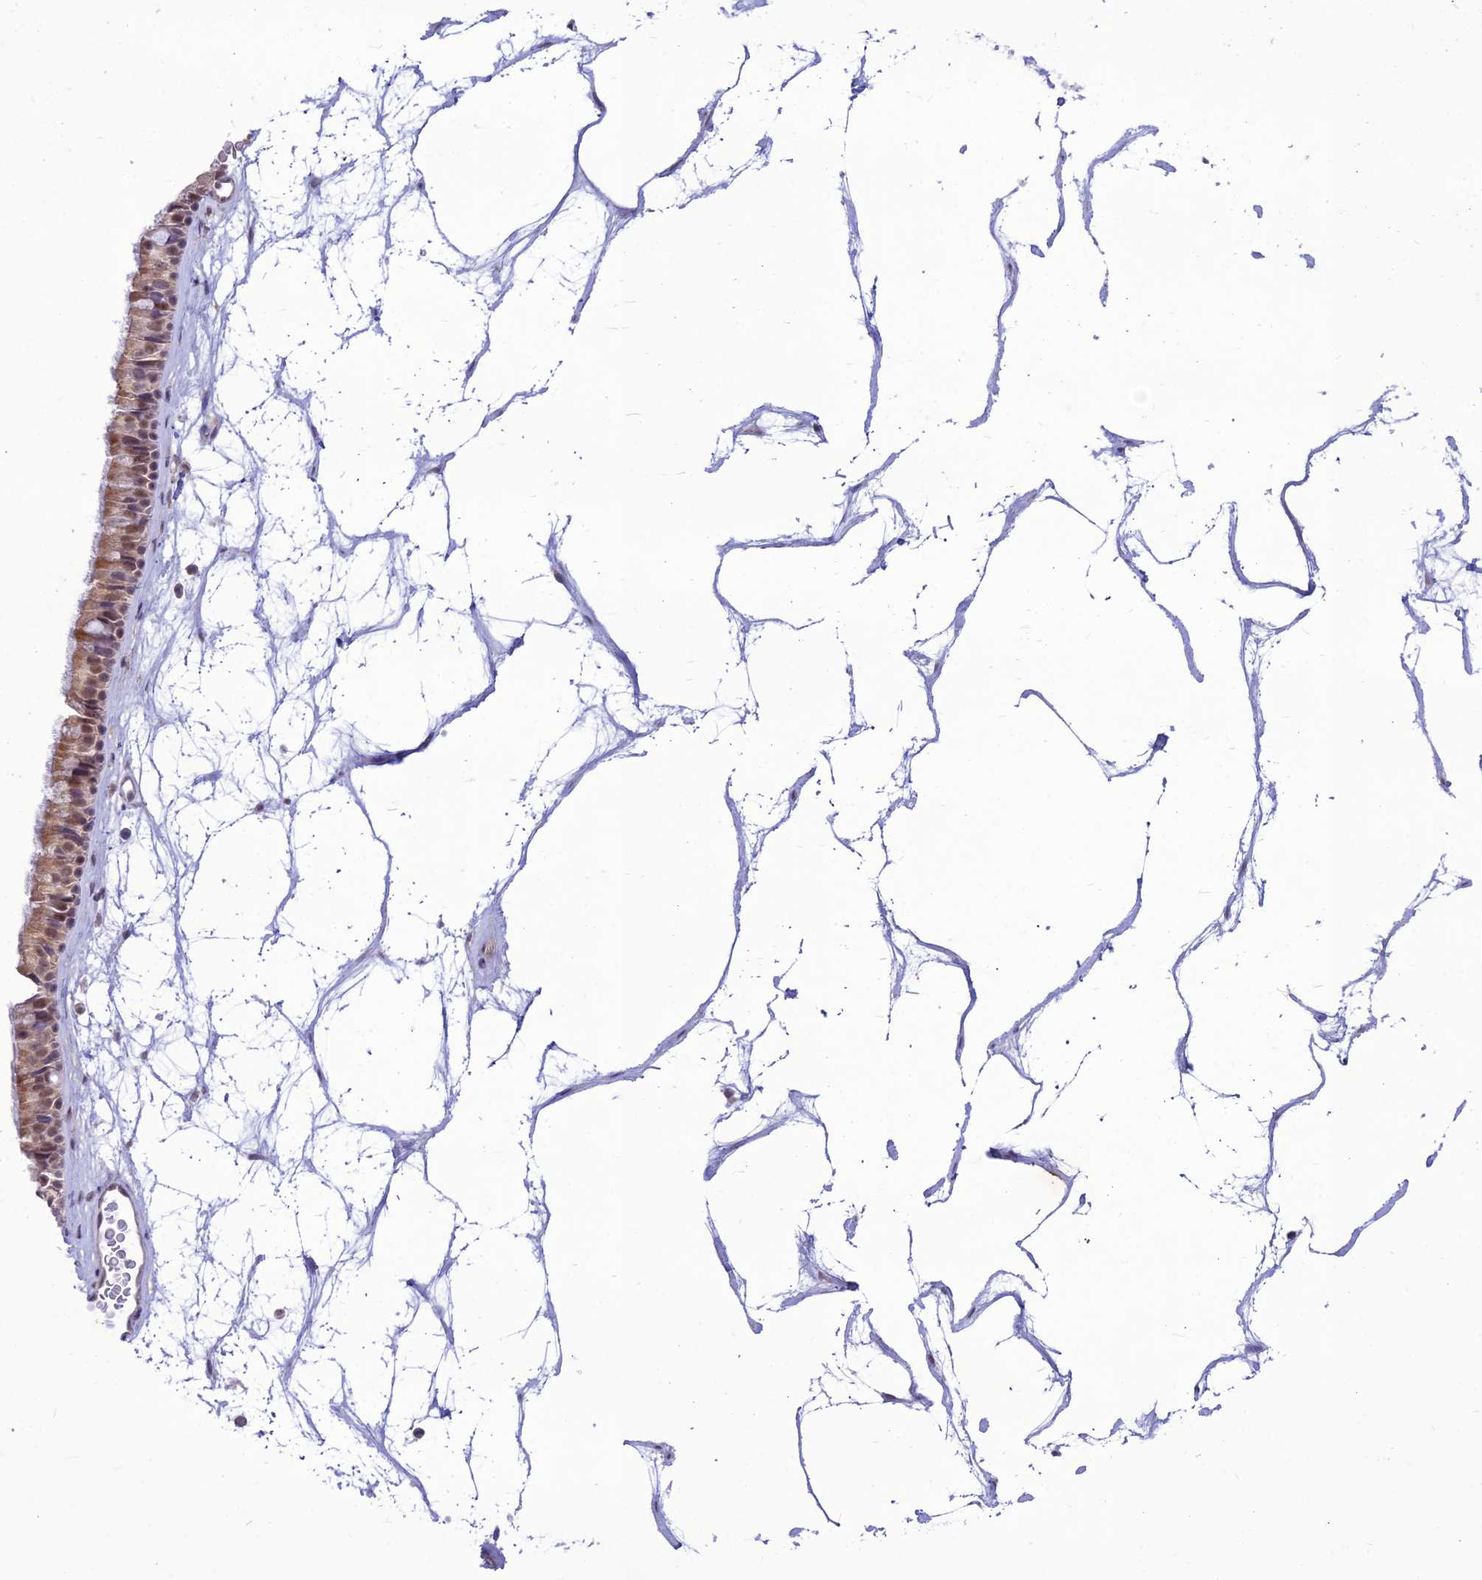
{"staining": {"intensity": "moderate", "quantity": ">75%", "location": "cytoplasmic/membranous,nuclear"}, "tissue": "nasopharynx", "cell_type": "Respiratory epithelial cells", "image_type": "normal", "snomed": [{"axis": "morphology", "description": "Normal tissue, NOS"}, {"axis": "topography", "description": "Nasopharynx"}], "caption": "A high-resolution image shows immunohistochemistry (IHC) staining of benign nasopharynx, which exhibits moderate cytoplasmic/membranous,nuclear positivity in approximately >75% of respiratory epithelial cells.", "gene": "MICOS13", "patient": {"sex": "male", "age": 64}}